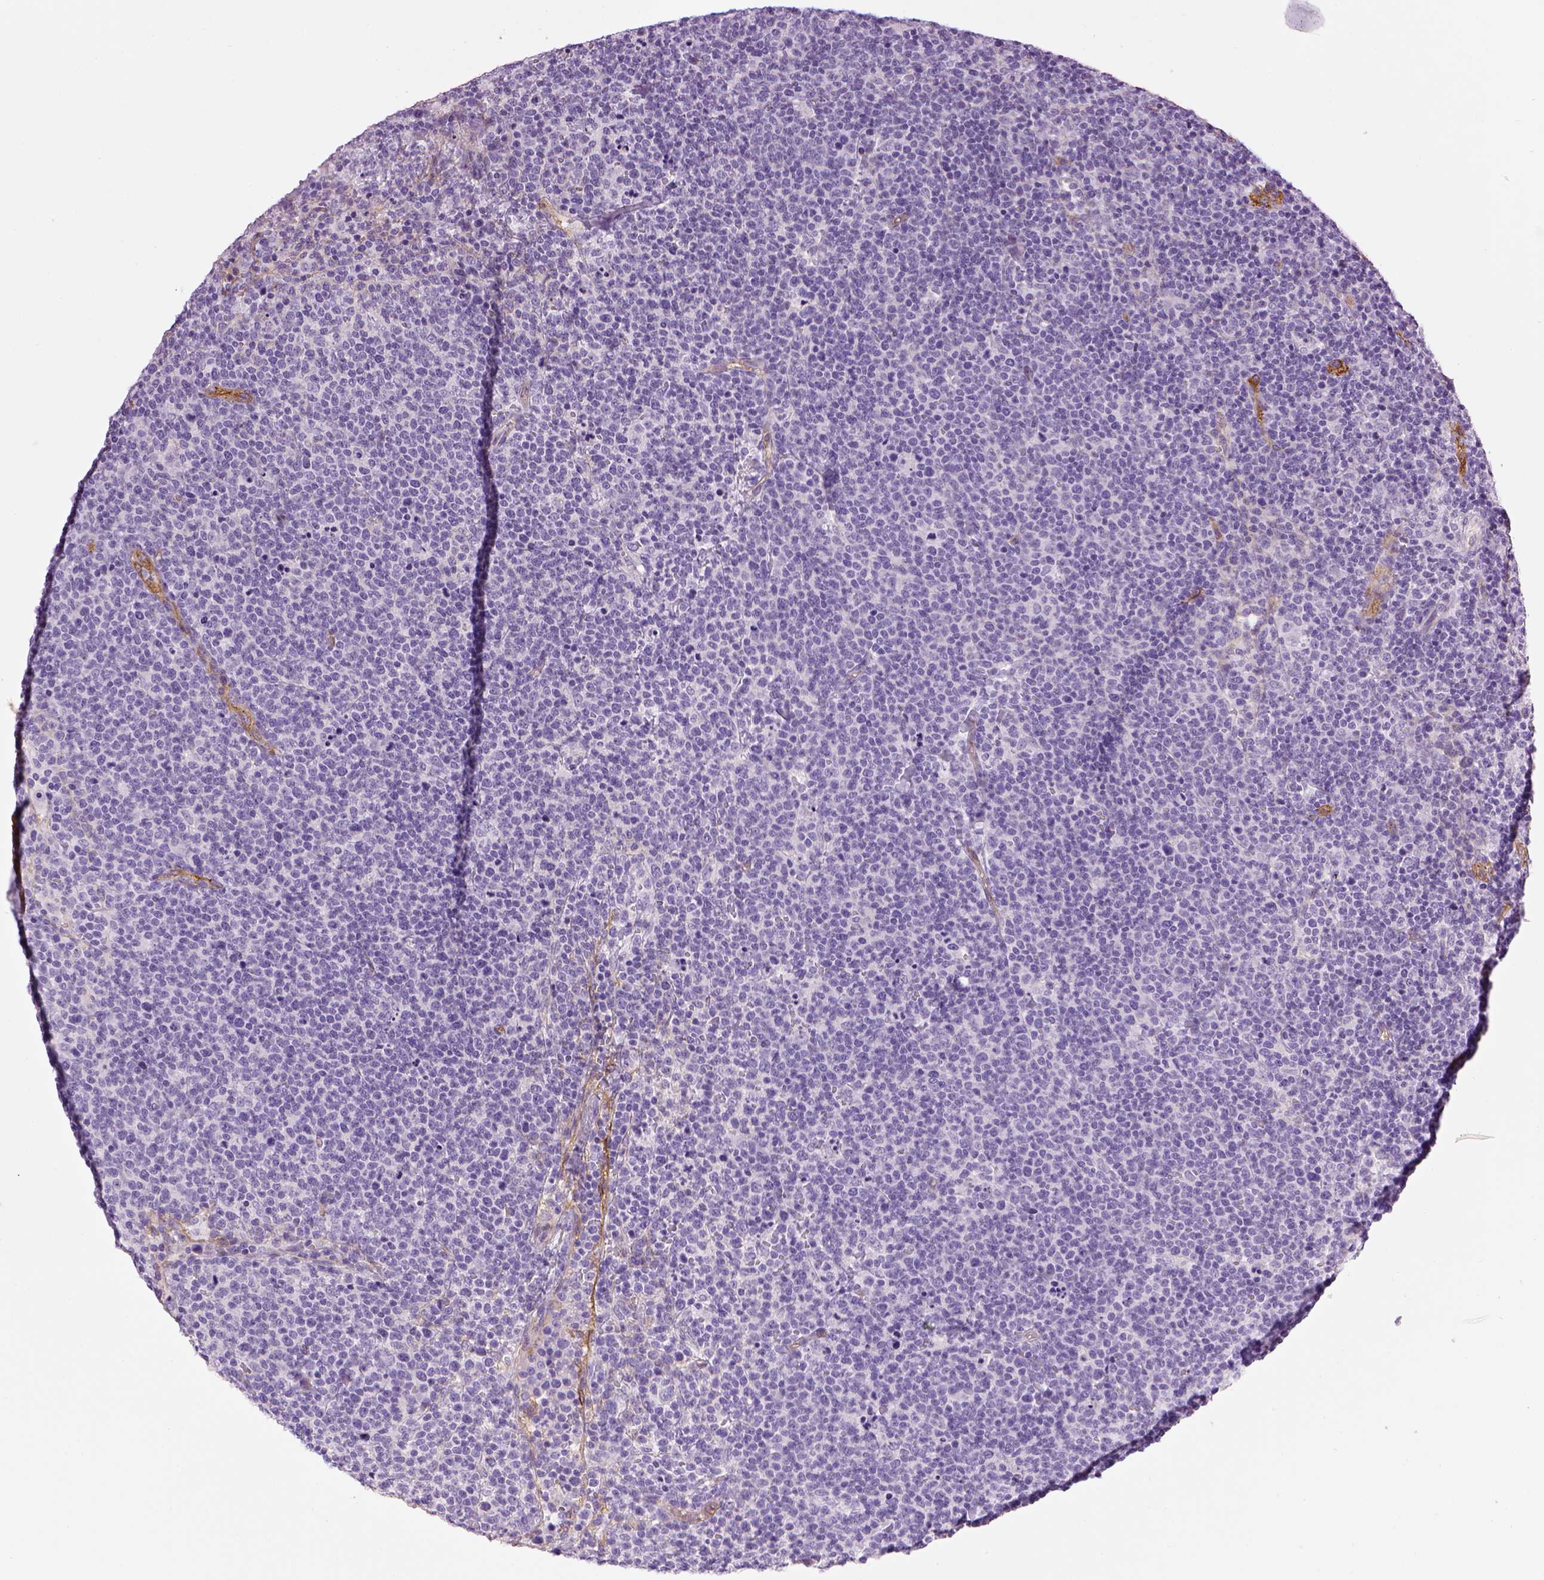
{"staining": {"intensity": "negative", "quantity": "none", "location": "none"}, "tissue": "lymphoma", "cell_type": "Tumor cells", "image_type": "cancer", "snomed": [{"axis": "morphology", "description": "Malignant lymphoma, non-Hodgkin's type, High grade"}, {"axis": "topography", "description": "Lymph node"}], "caption": "This histopathology image is of lymphoma stained with IHC to label a protein in brown with the nuclei are counter-stained blue. There is no expression in tumor cells.", "gene": "ENG", "patient": {"sex": "male", "age": 61}}